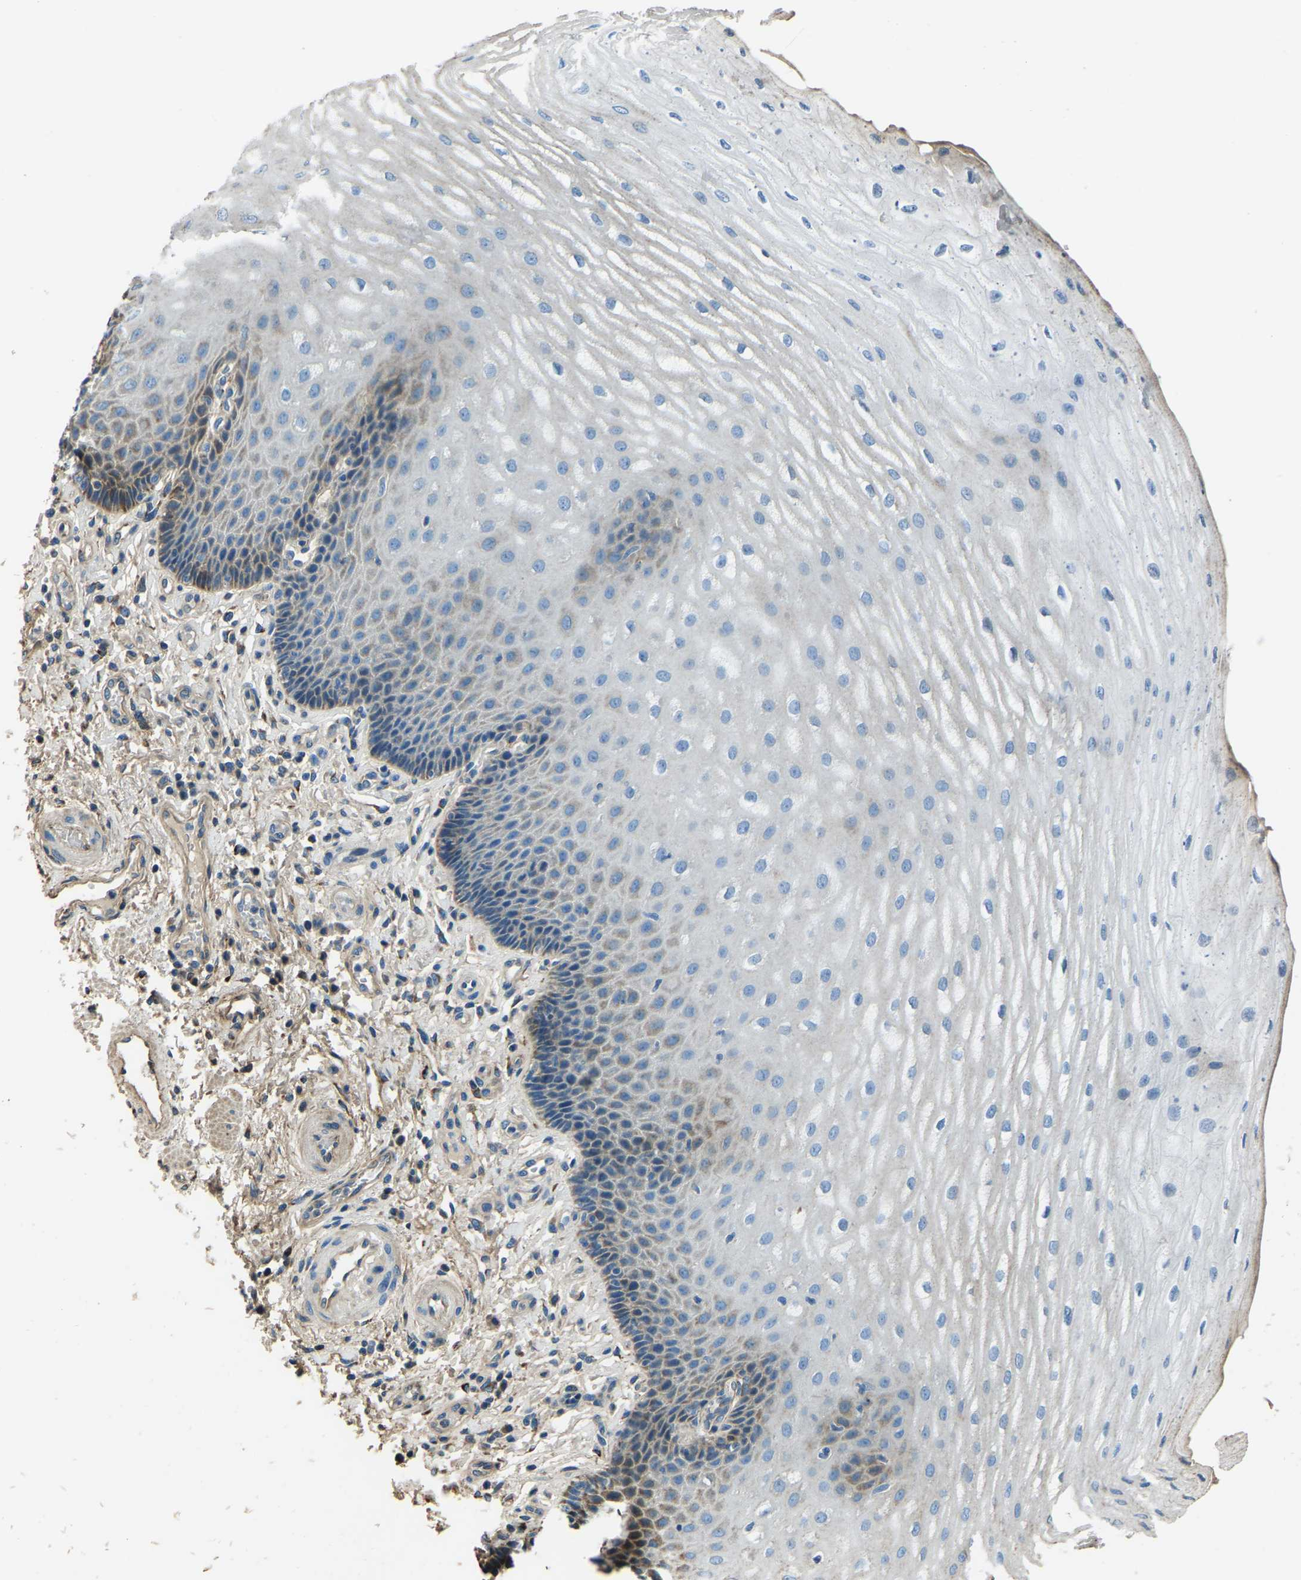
{"staining": {"intensity": "moderate", "quantity": "<25%", "location": "cytoplasmic/membranous"}, "tissue": "esophagus", "cell_type": "Squamous epithelial cells", "image_type": "normal", "snomed": [{"axis": "morphology", "description": "Normal tissue, NOS"}, {"axis": "topography", "description": "Esophagus"}], "caption": "An image of human esophagus stained for a protein demonstrates moderate cytoplasmic/membranous brown staining in squamous epithelial cells.", "gene": "COL3A1", "patient": {"sex": "male", "age": 54}}